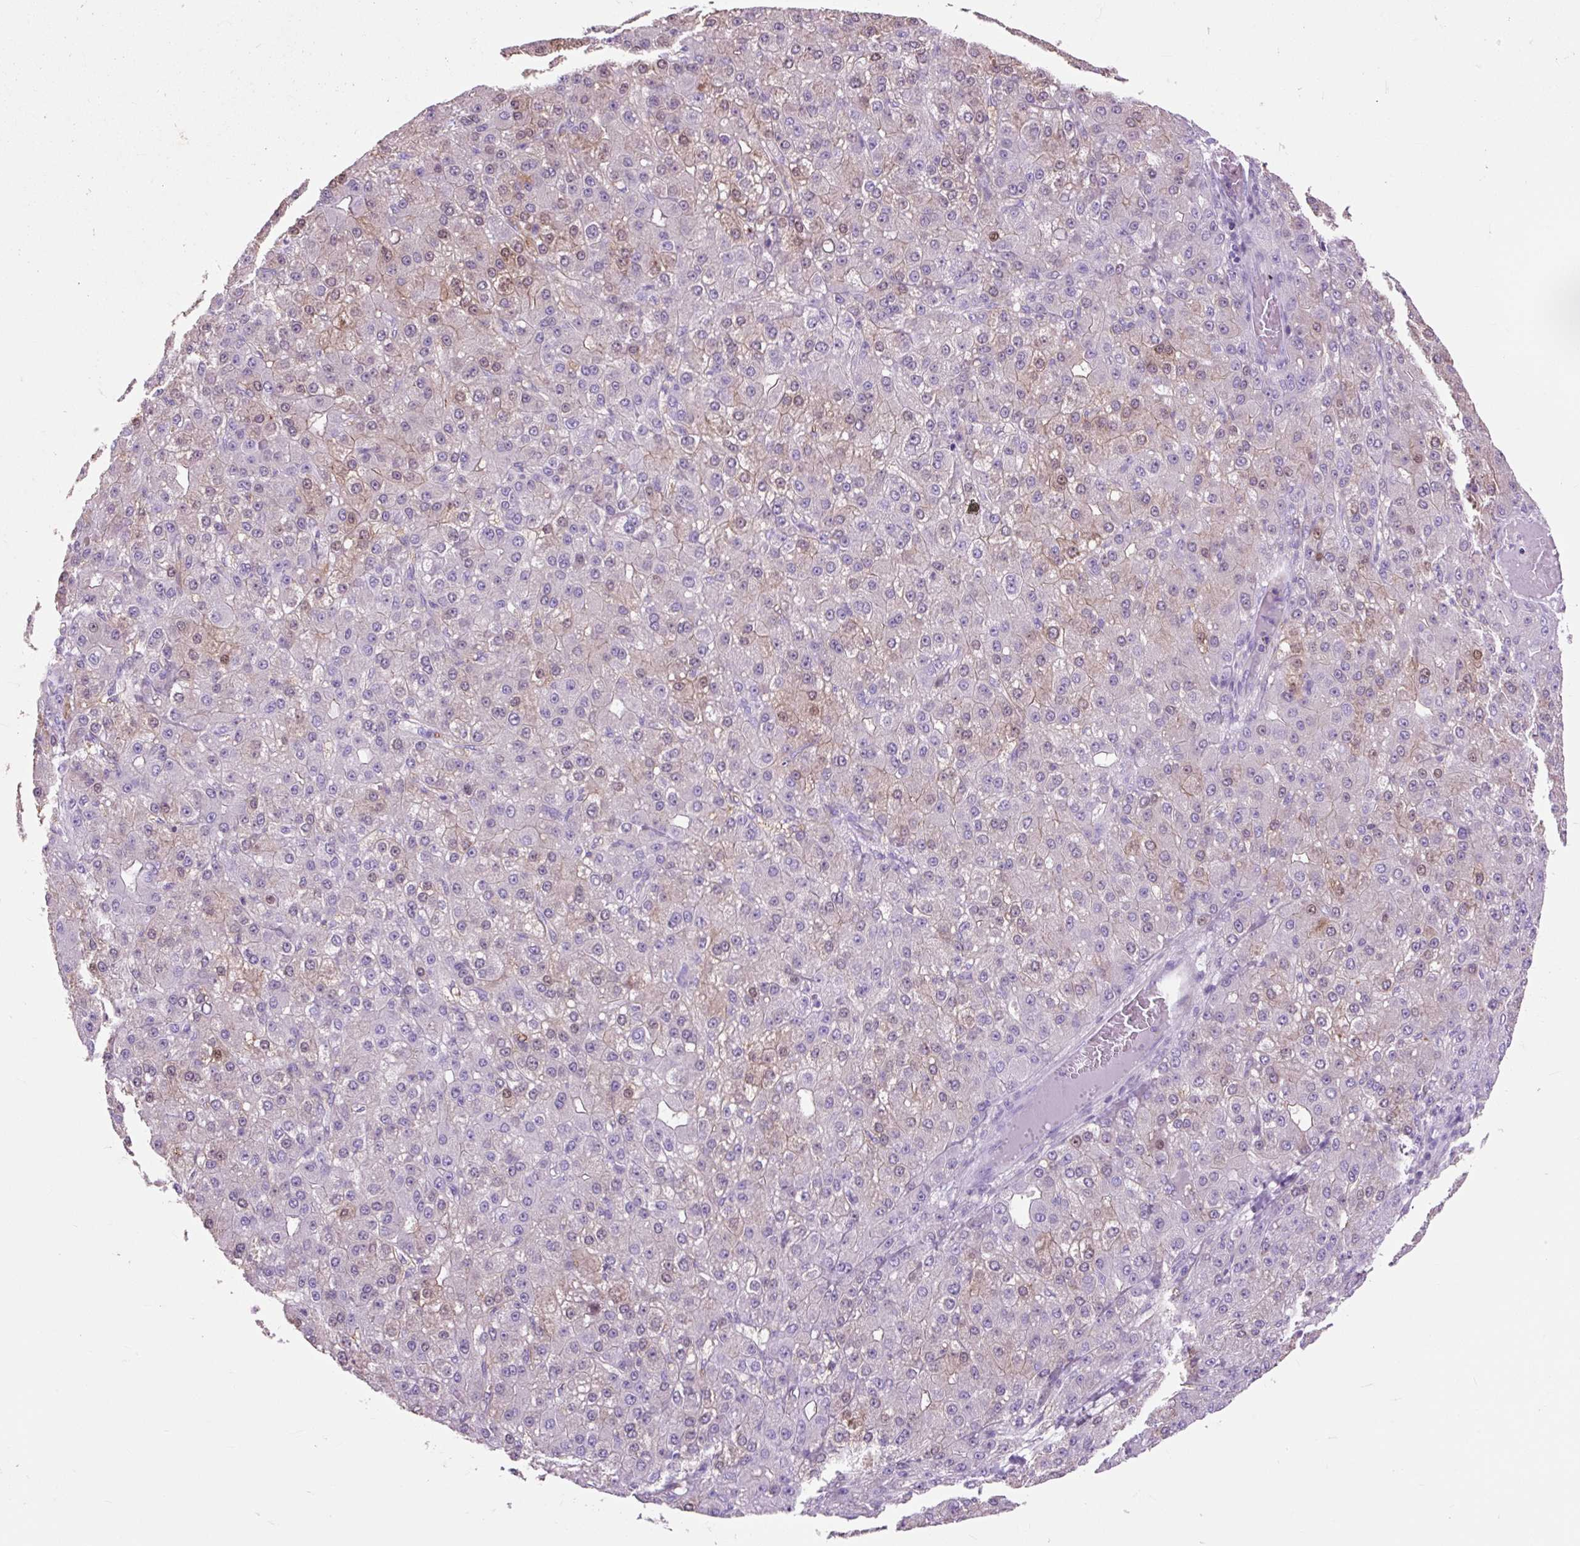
{"staining": {"intensity": "weak", "quantity": "<25%", "location": "nuclear"}, "tissue": "liver cancer", "cell_type": "Tumor cells", "image_type": "cancer", "snomed": [{"axis": "morphology", "description": "Carcinoma, Hepatocellular, NOS"}, {"axis": "topography", "description": "Liver"}], "caption": "The histopathology image reveals no staining of tumor cells in liver cancer.", "gene": "OR10A7", "patient": {"sex": "male", "age": 67}}